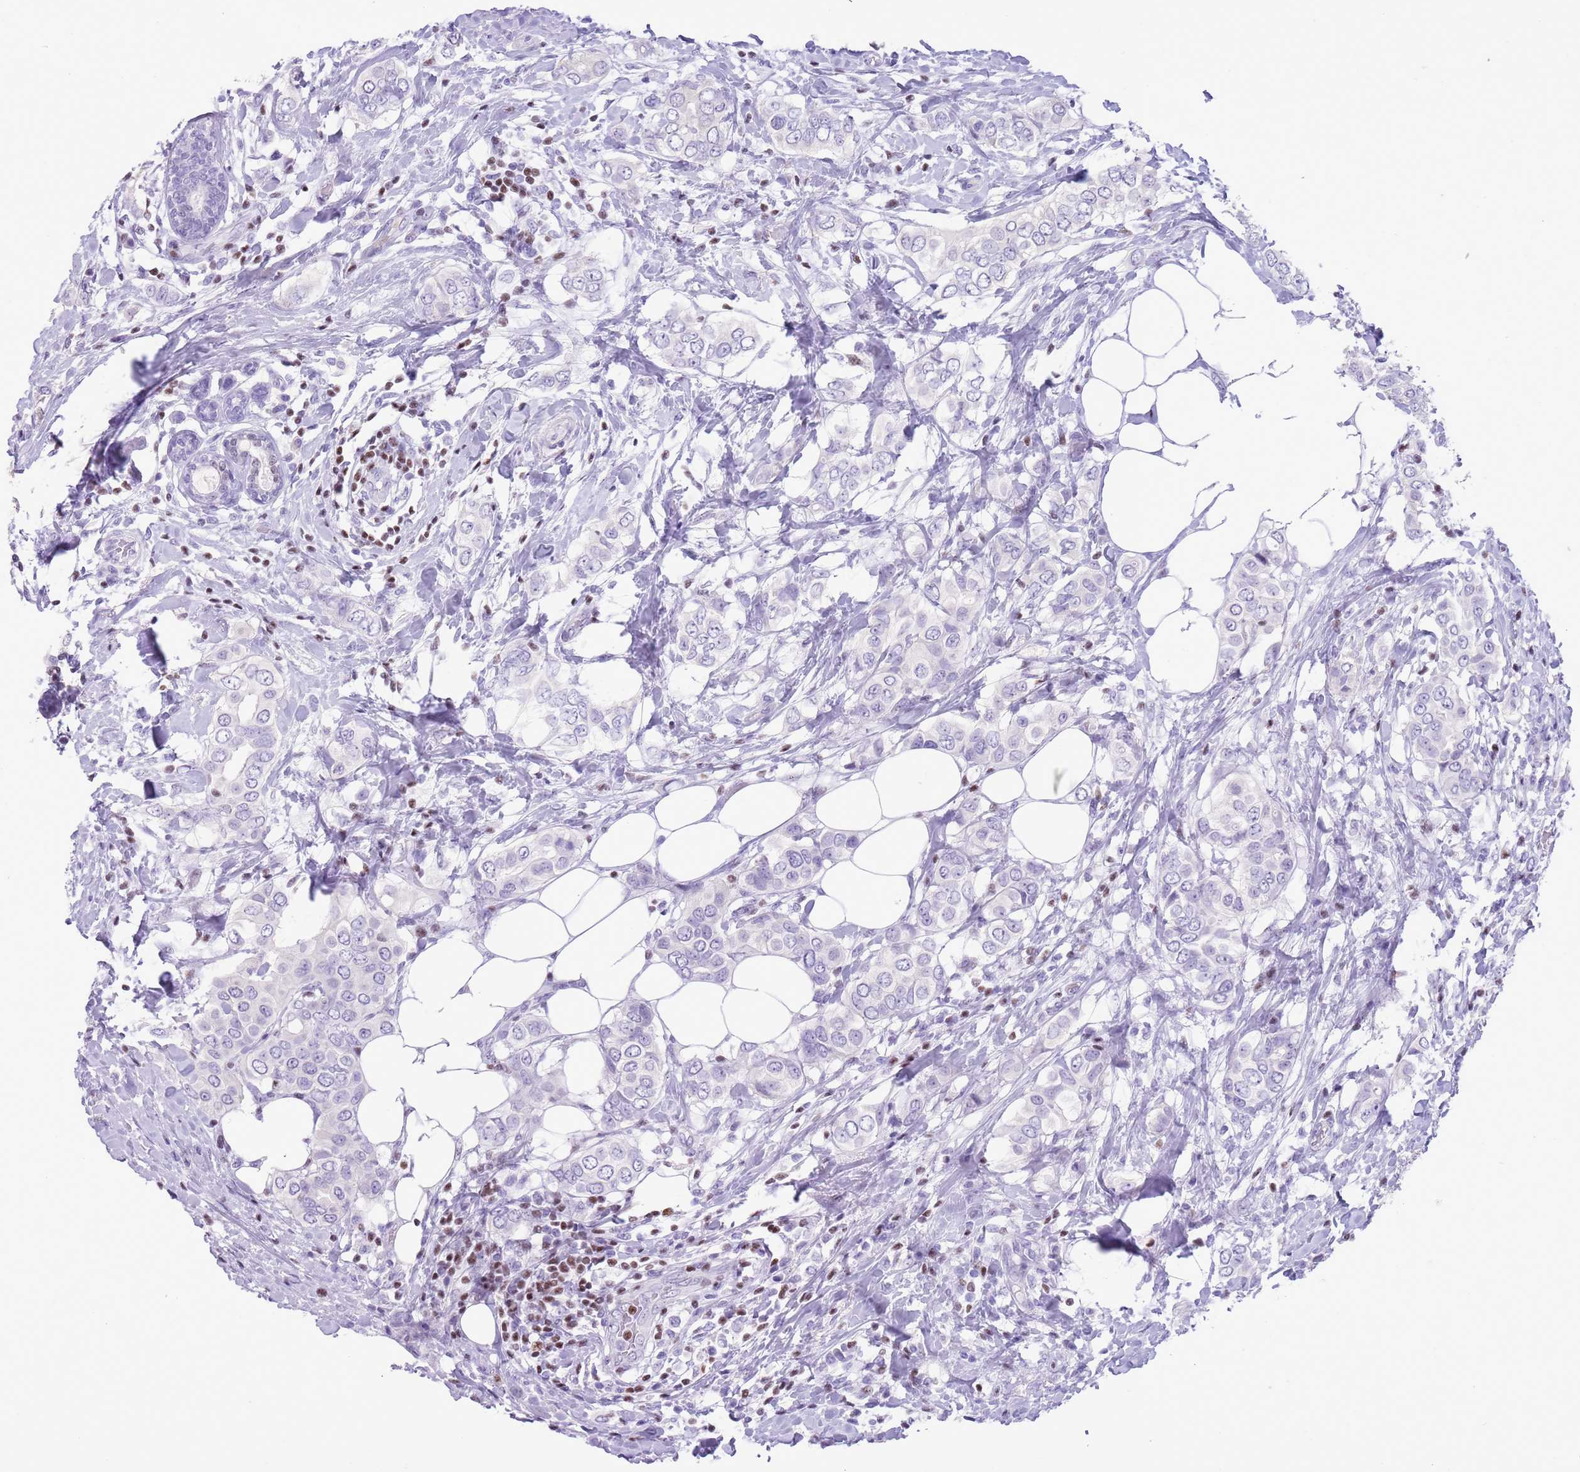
{"staining": {"intensity": "negative", "quantity": "none", "location": "none"}, "tissue": "breast cancer", "cell_type": "Tumor cells", "image_type": "cancer", "snomed": [{"axis": "morphology", "description": "Lobular carcinoma"}, {"axis": "topography", "description": "Breast"}], "caption": "This is a photomicrograph of IHC staining of breast cancer (lobular carcinoma), which shows no staining in tumor cells.", "gene": "BCL11B", "patient": {"sex": "female", "age": 51}}